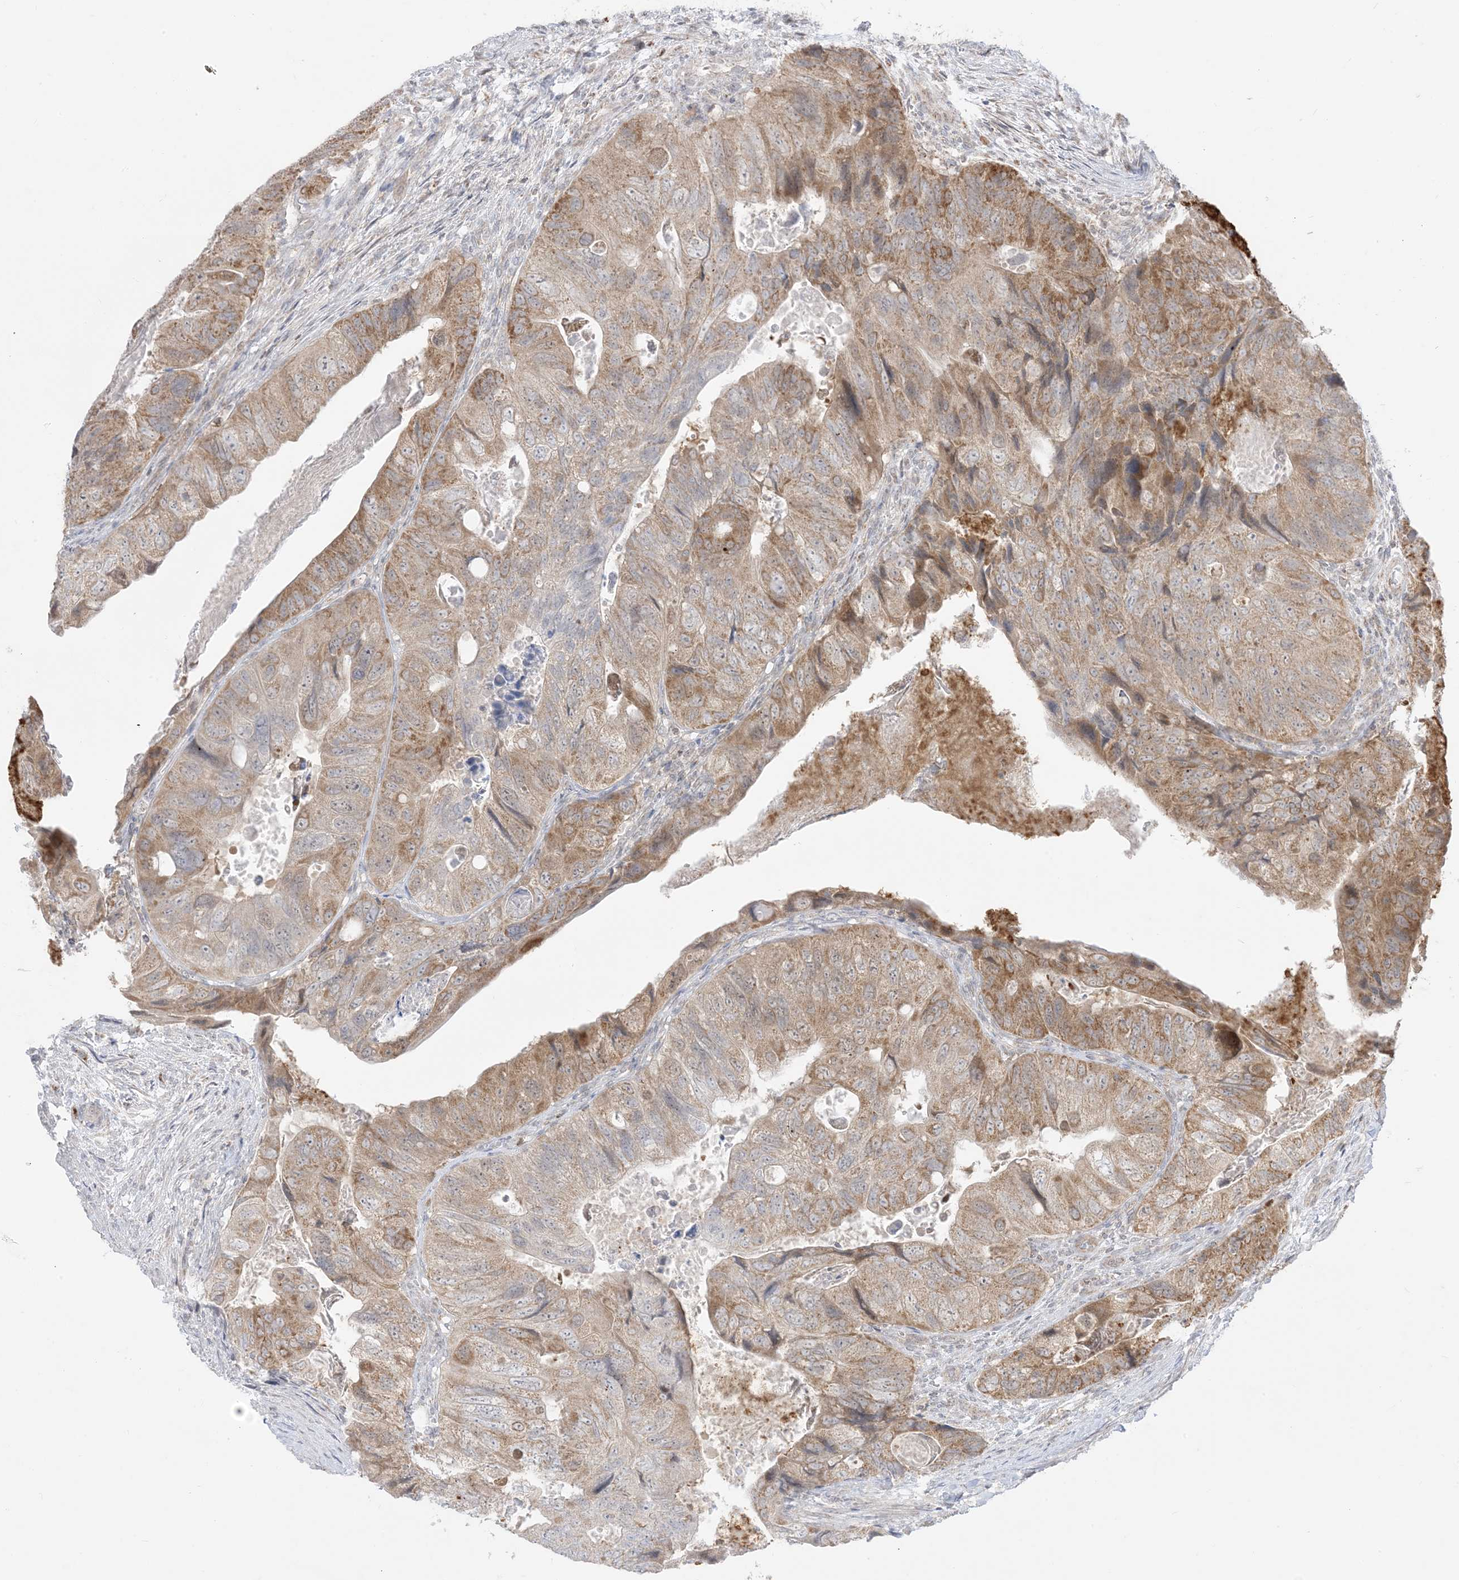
{"staining": {"intensity": "moderate", "quantity": ">75%", "location": "cytoplasmic/membranous"}, "tissue": "colorectal cancer", "cell_type": "Tumor cells", "image_type": "cancer", "snomed": [{"axis": "morphology", "description": "Adenocarcinoma, NOS"}, {"axis": "topography", "description": "Rectum"}], "caption": "High-power microscopy captured an IHC micrograph of colorectal adenocarcinoma, revealing moderate cytoplasmic/membranous expression in about >75% of tumor cells.", "gene": "KANSL3", "patient": {"sex": "male", "age": 63}}